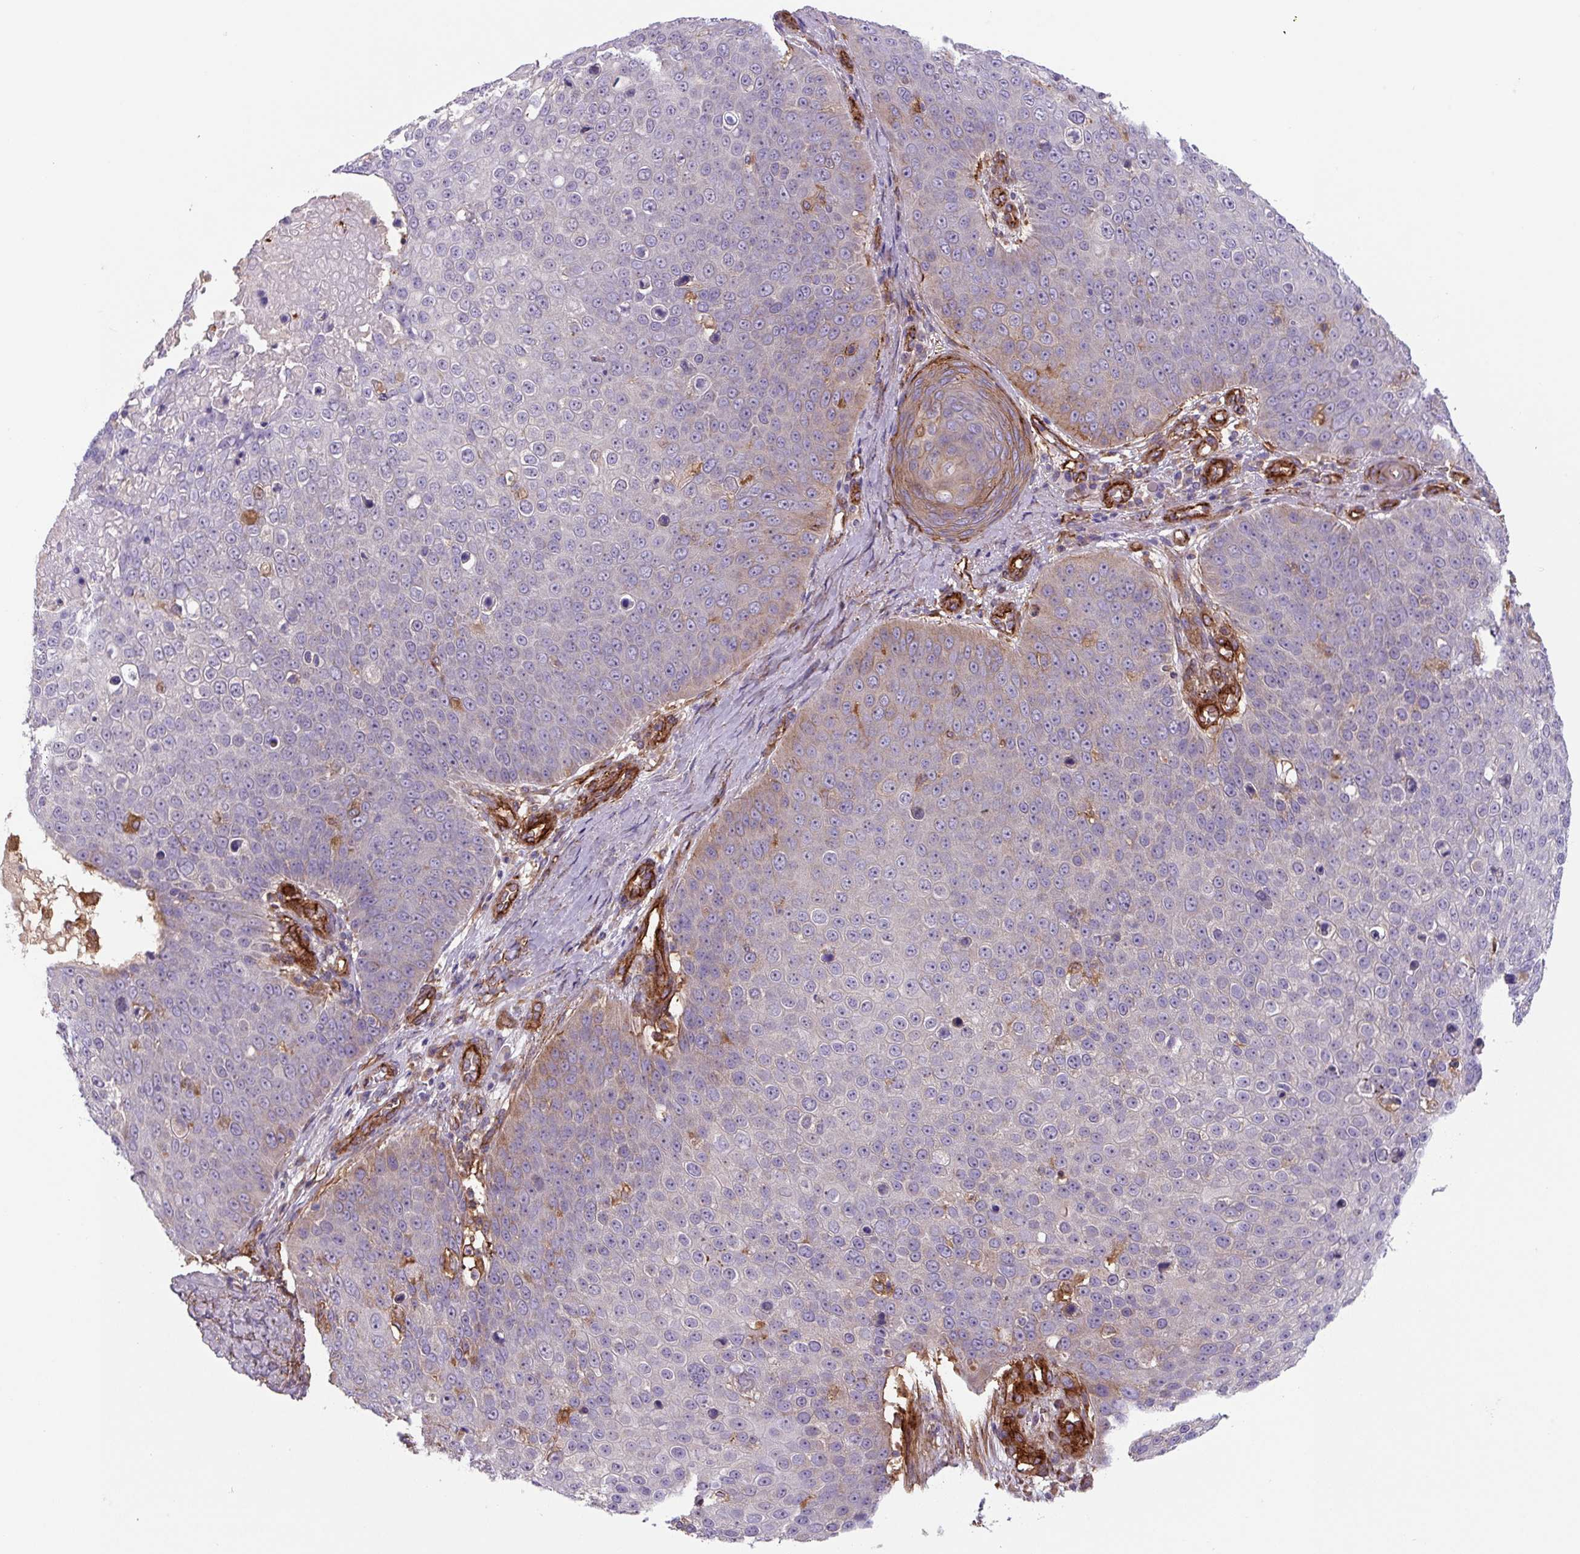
{"staining": {"intensity": "negative", "quantity": "none", "location": "none"}, "tissue": "skin cancer", "cell_type": "Tumor cells", "image_type": "cancer", "snomed": [{"axis": "morphology", "description": "Squamous cell carcinoma, NOS"}, {"axis": "topography", "description": "Skin"}], "caption": "The image demonstrates no significant staining in tumor cells of skin squamous cell carcinoma.", "gene": "DHFR2", "patient": {"sex": "male", "age": 71}}